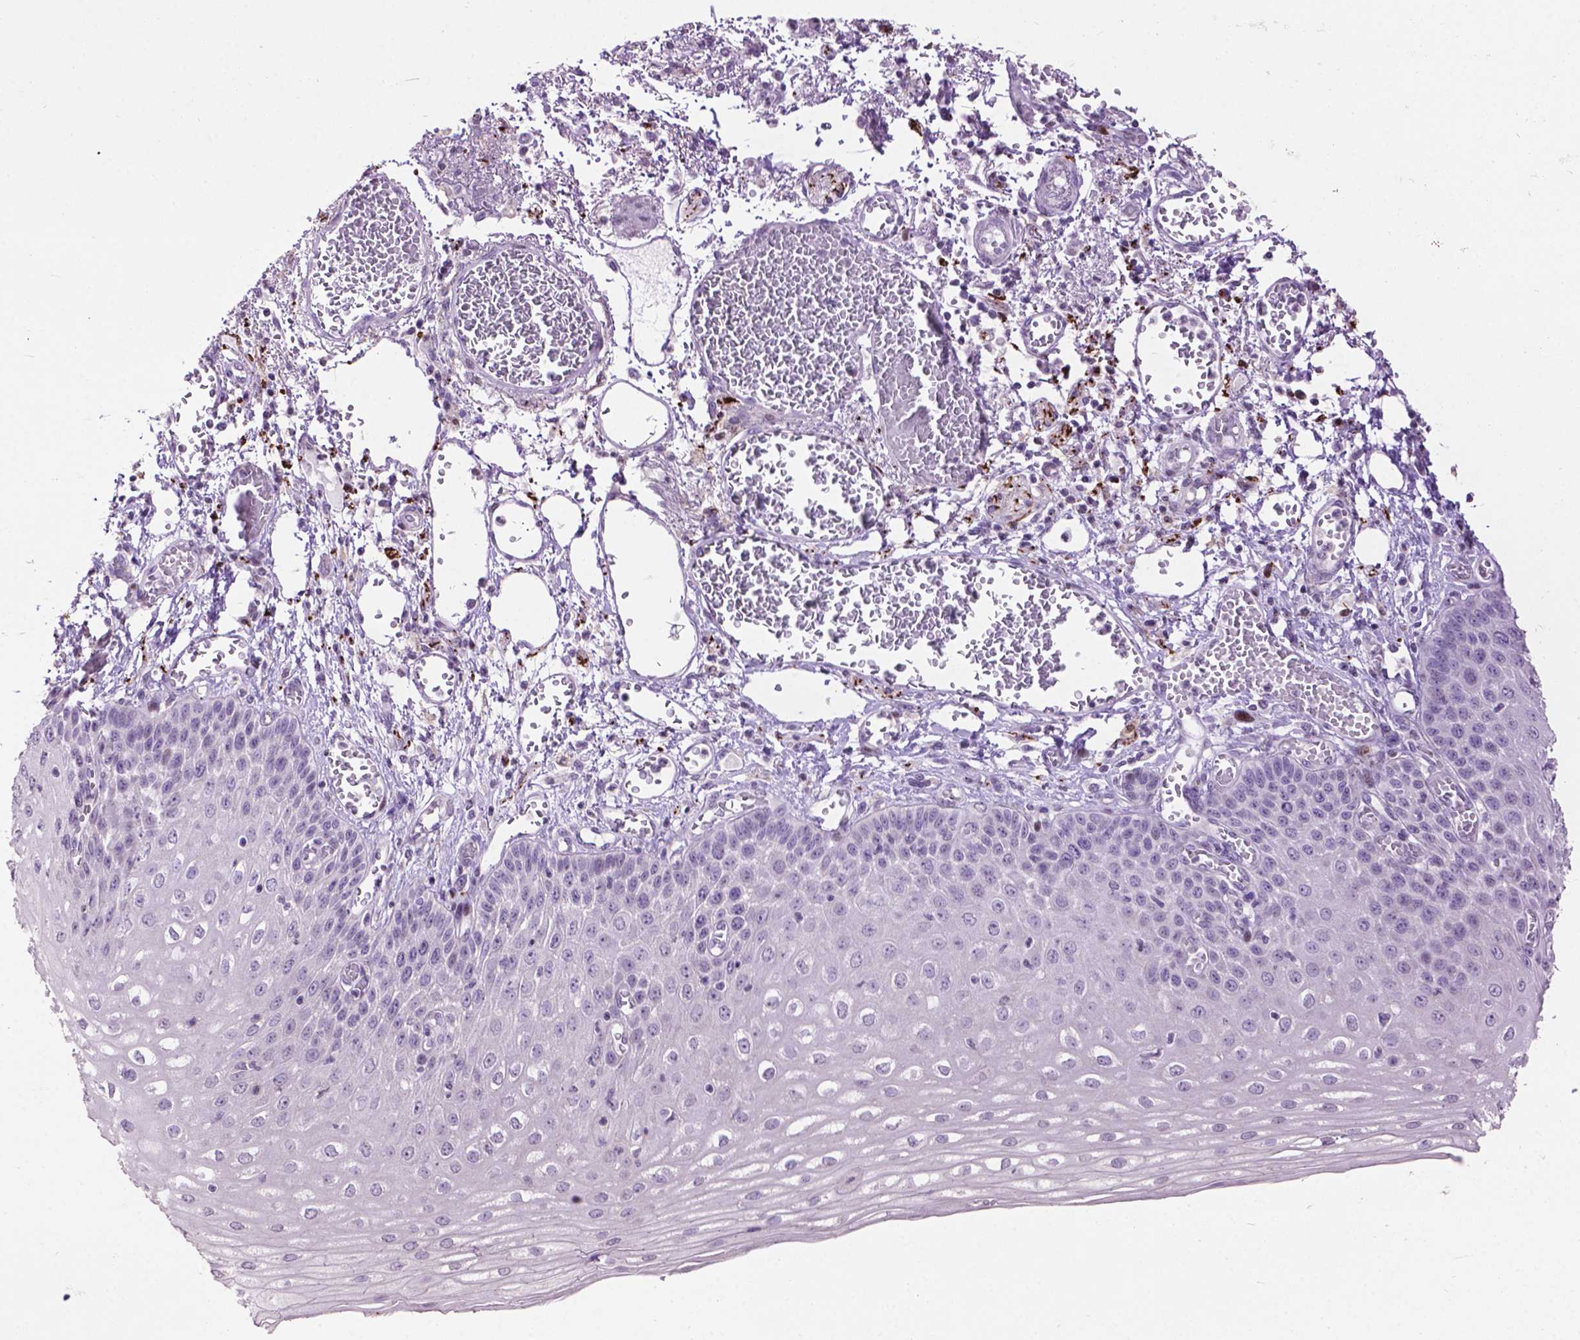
{"staining": {"intensity": "negative", "quantity": "none", "location": "none"}, "tissue": "esophagus", "cell_type": "Squamous epithelial cells", "image_type": "normal", "snomed": [{"axis": "morphology", "description": "Normal tissue, NOS"}, {"axis": "morphology", "description": "Adenocarcinoma, NOS"}, {"axis": "topography", "description": "Esophagus"}], "caption": "An image of human esophagus is negative for staining in squamous epithelial cells. (Immunohistochemistry (ihc), brightfield microscopy, high magnification).", "gene": "TH", "patient": {"sex": "male", "age": 81}}